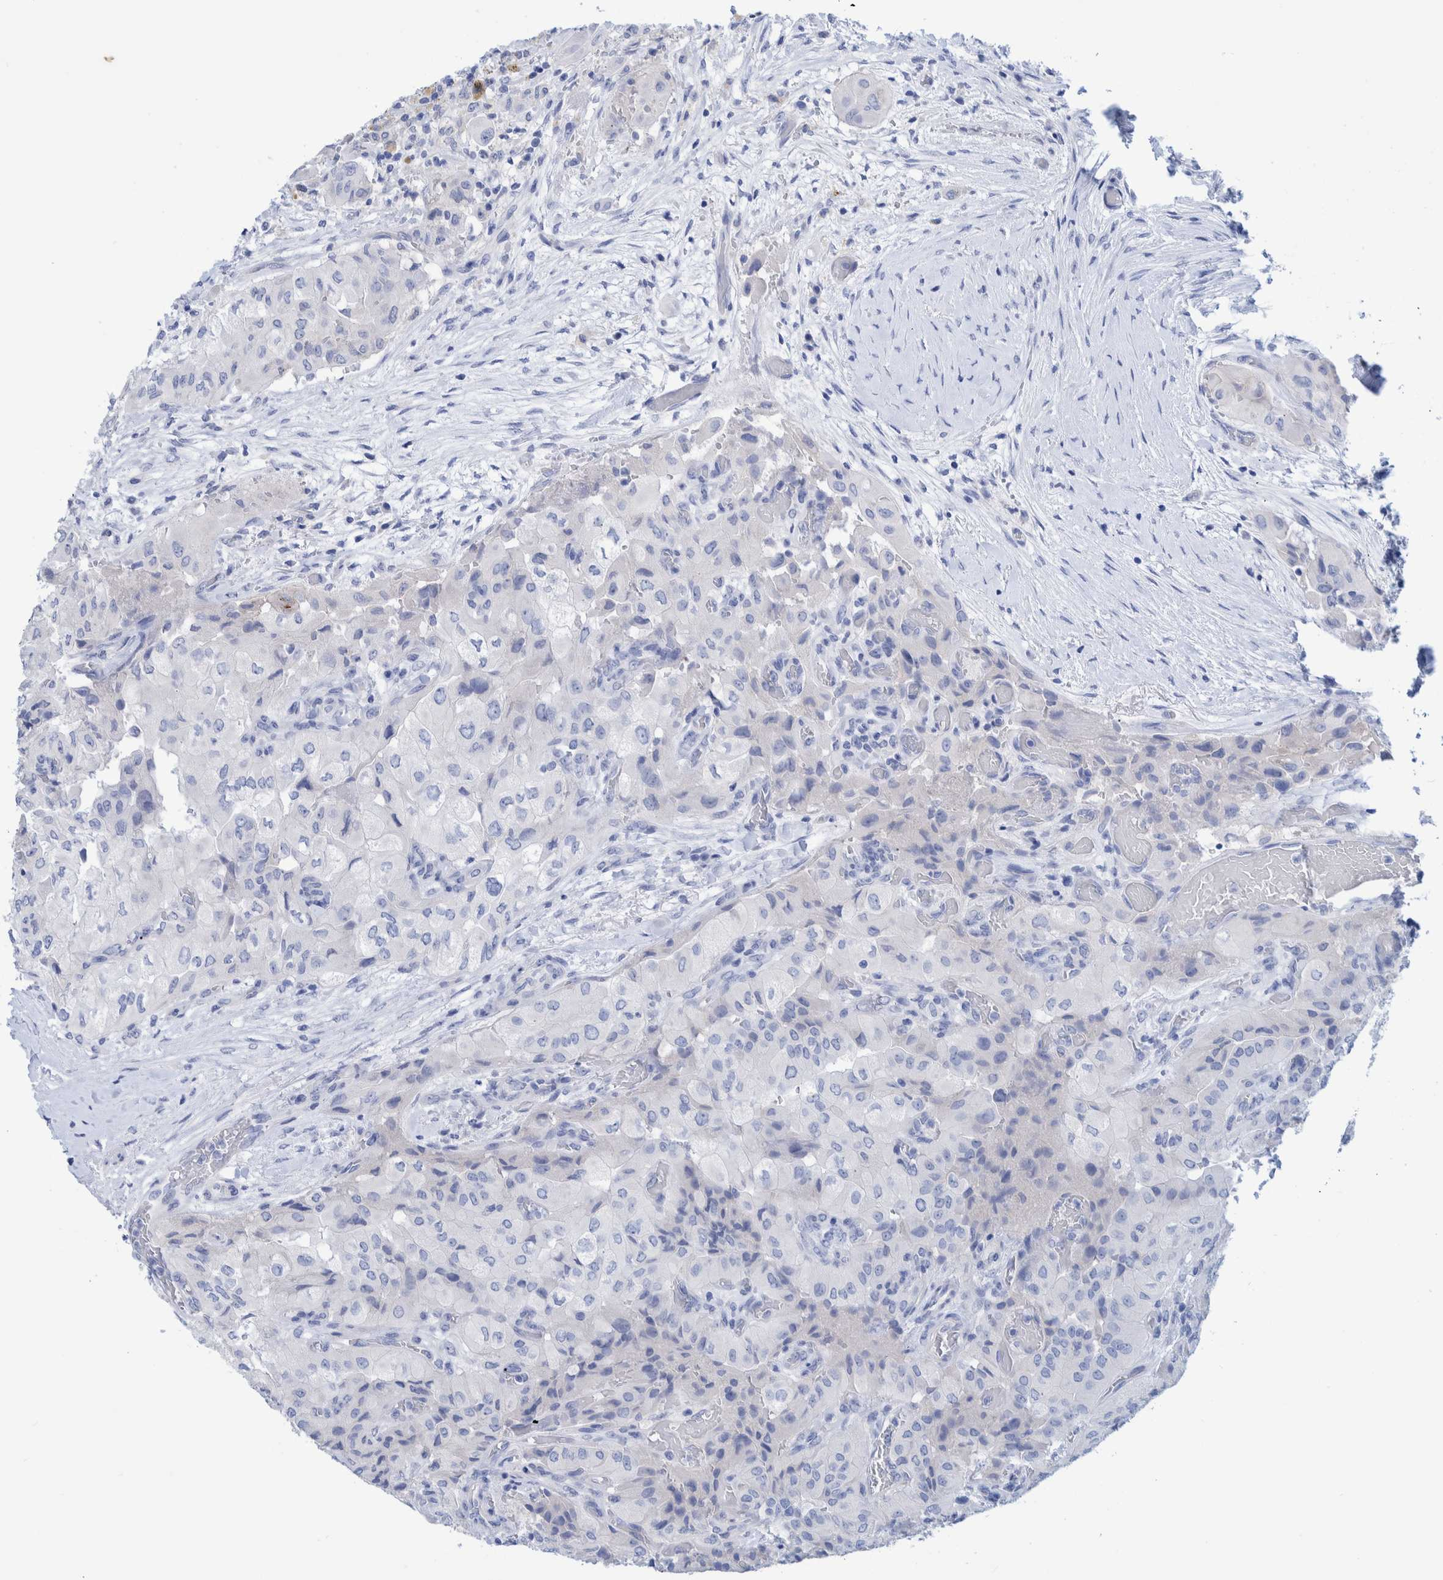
{"staining": {"intensity": "negative", "quantity": "none", "location": "none"}, "tissue": "thyroid cancer", "cell_type": "Tumor cells", "image_type": "cancer", "snomed": [{"axis": "morphology", "description": "Papillary adenocarcinoma, NOS"}, {"axis": "topography", "description": "Thyroid gland"}], "caption": "Photomicrograph shows no protein staining in tumor cells of thyroid cancer tissue.", "gene": "PERP", "patient": {"sex": "female", "age": 59}}